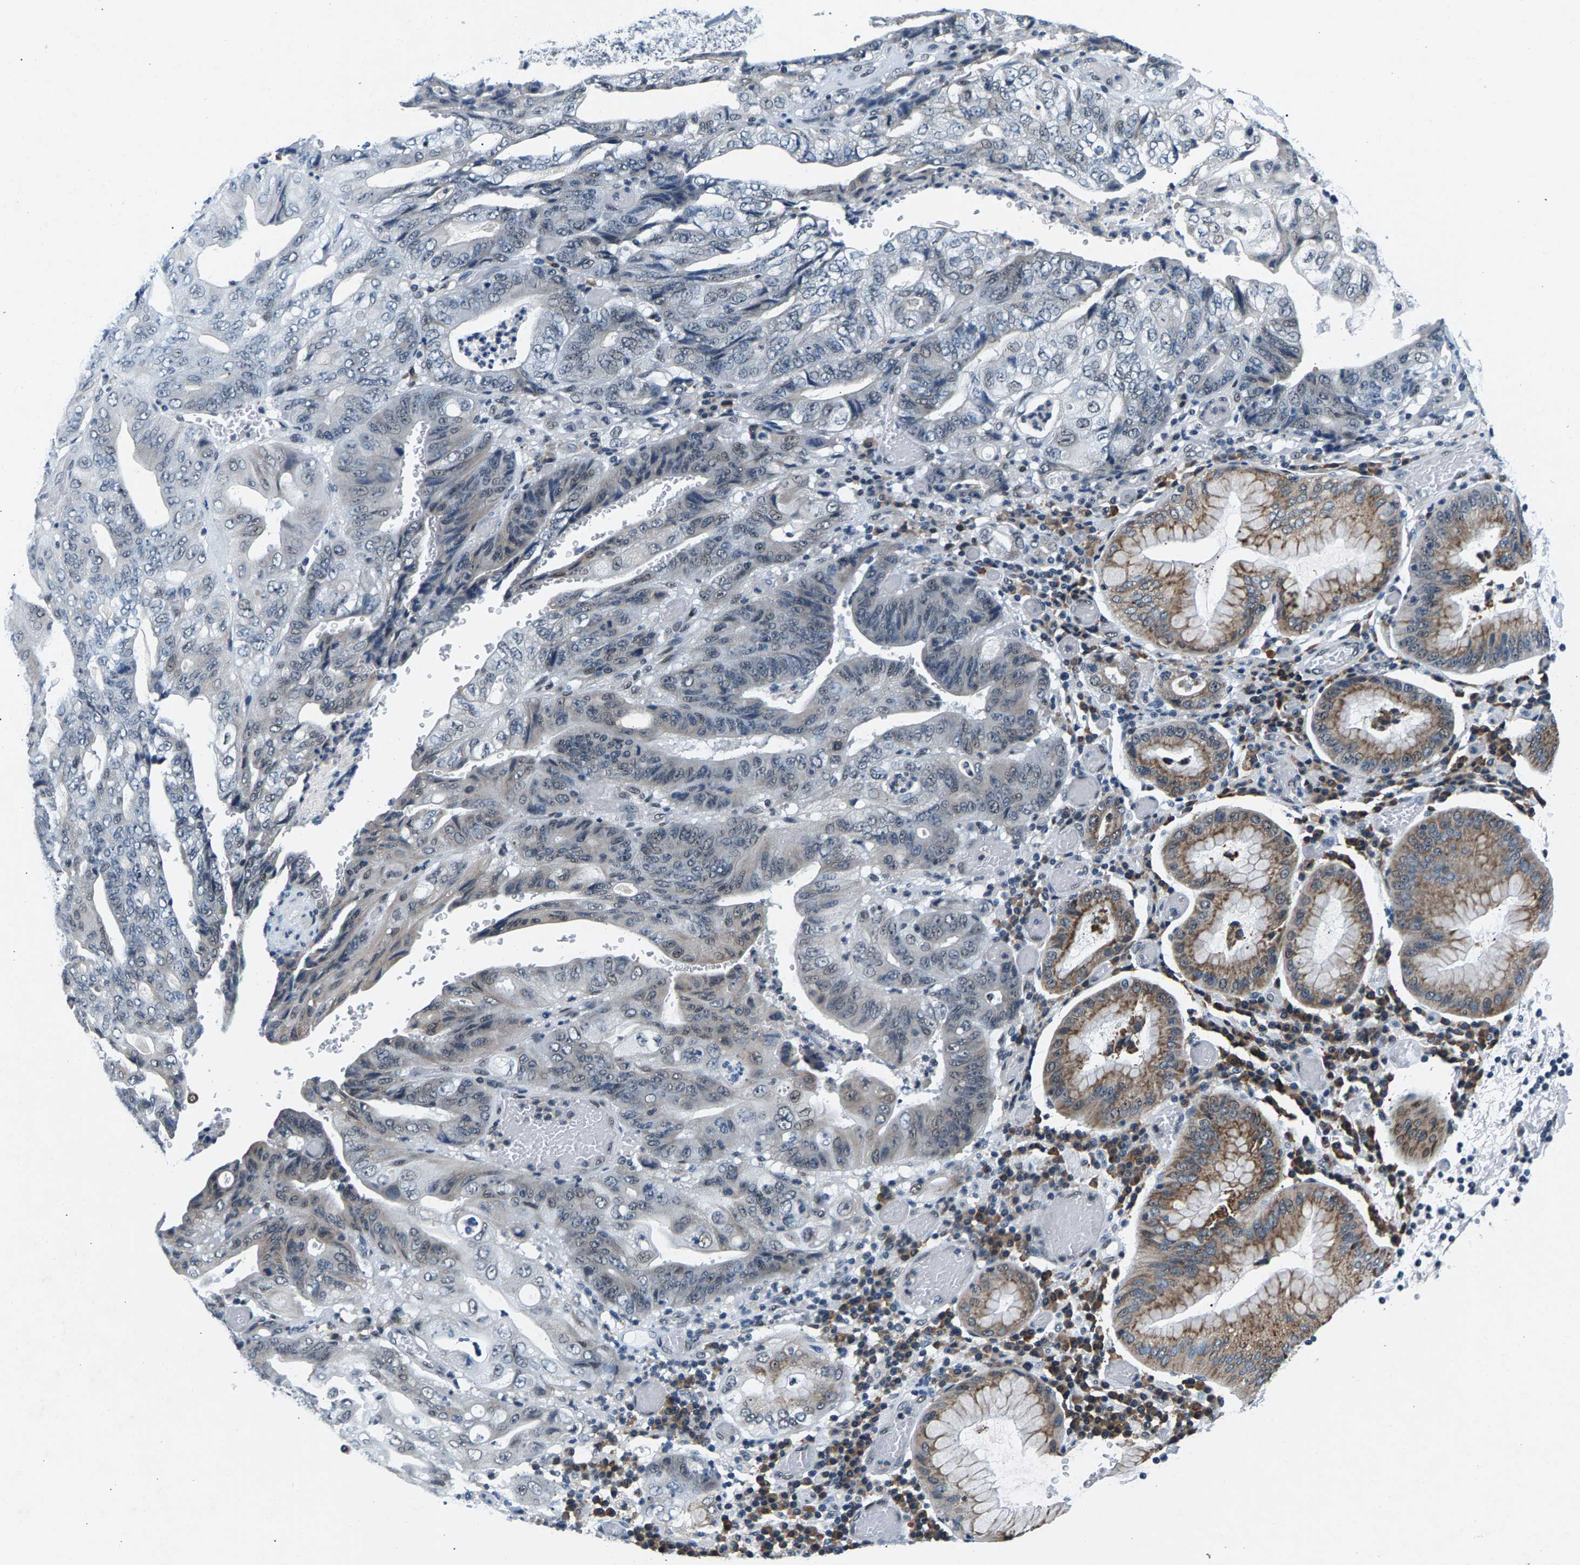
{"staining": {"intensity": "moderate", "quantity": "<25%", "location": "cytoplasmic/membranous"}, "tissue": "stomach cancer", "cell_type": "Tumor cells", "image_type": "cancer", "snomed": [{"axis": "morphology", "description": "Adenocarcinoma, NOS"}, {"axis": "topography", "description": "Stomach"}], "caption": "DAB (3,3'-diaminobenzidine) immunohistochemical staining of stomach cancer (adenocarcinoma) reveals moderate cytoplasmic/membranous protein positivity in approximately <25% of tumor cells. The staining was performed using DAB (3,3'-diaminobenzidine), with brown indicating positive protein expression. Nuclei are stained blue with hematoxylin.", "gene": "ATF2", "patient": {"sex": "female", "age": 73}}